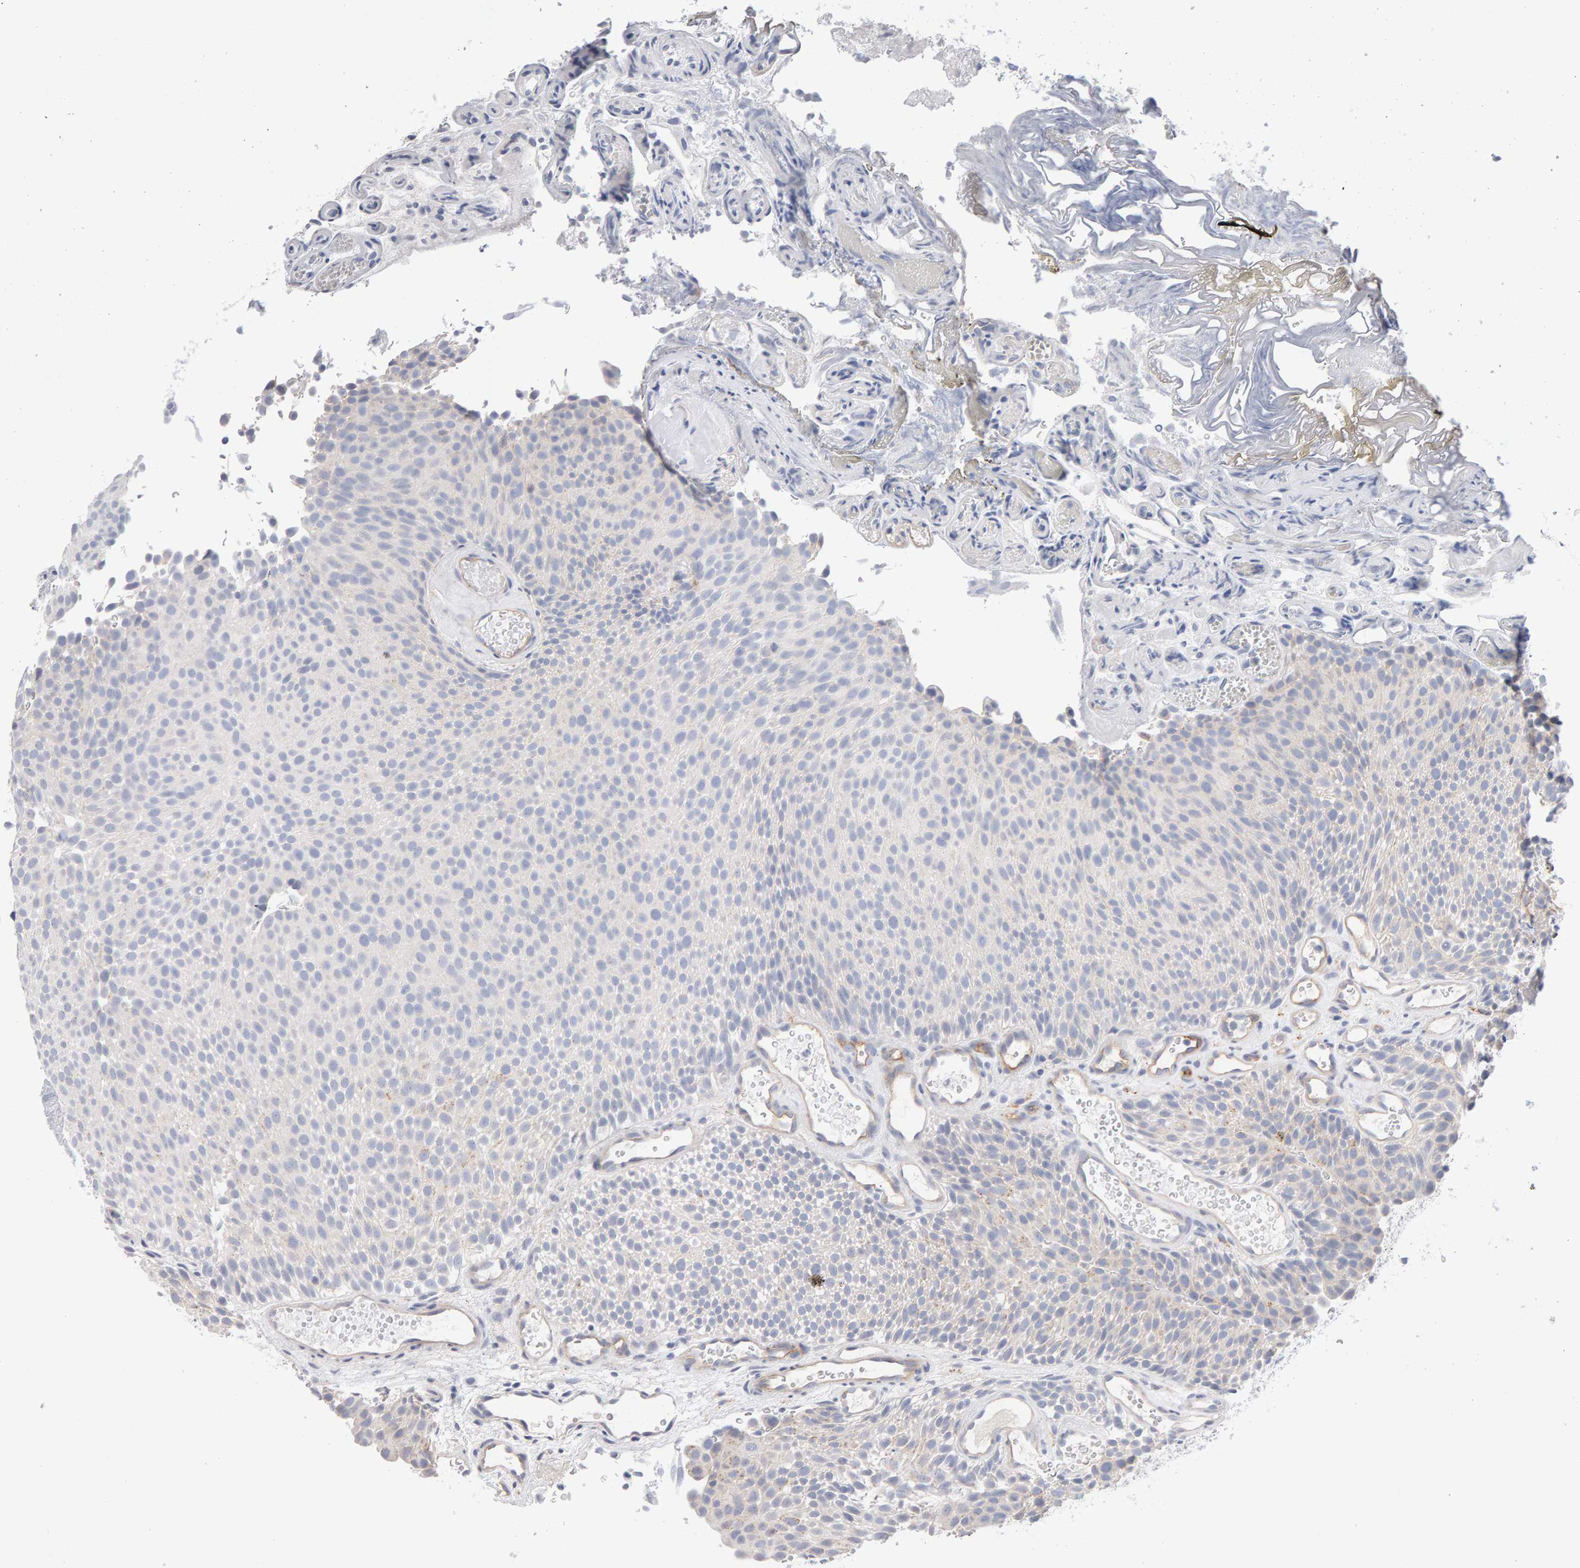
{"staining": {"intensity": "negative", "quantity": "none", "location": "none"}, "tissue": "urothelial cancer", "cell_type": "Tumor cells", "image_type": "cancer", "snomed": [{"axis": "morphology", "description": "Urothelial carcinoma, Low grade"}, {"axis": "topography", "description": "Urinary bladder"}], "caption": "High power microscopy image of an immunohistochemistry image of low-grade urothelial carcinoma, revealing no significant staining in tumor cells.", "gene": "METRNL", "patient": {"sex": "male", "age": 78}}